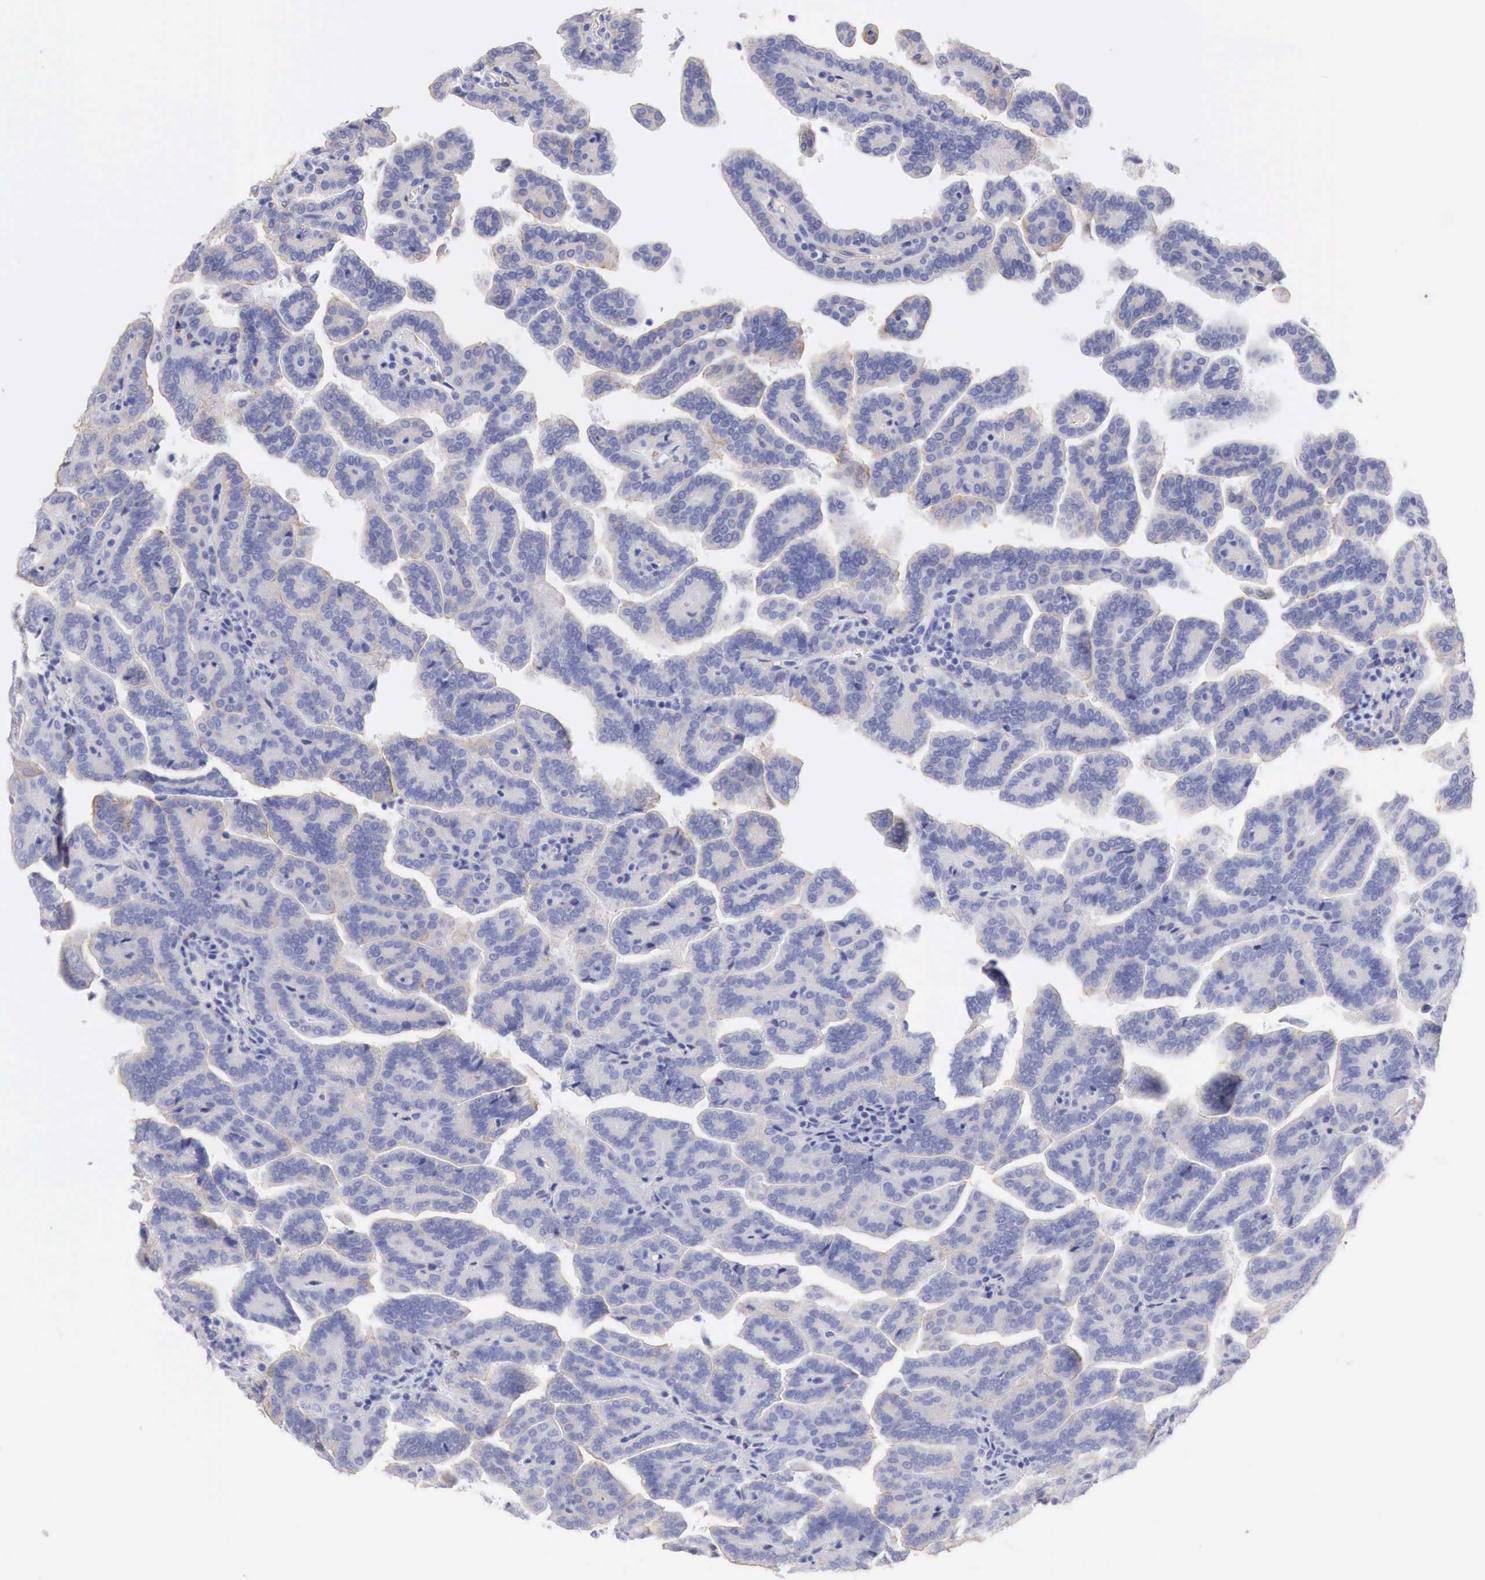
{"staining": {"intensity": "negative", "quantity": "none", "location": "none"}, "tissue": "renal cancer", "cell_type": "Tumor cells", "image_type": "cancer", "snomed": [{"axis": "morphology", "description": "Adenocarcinoma, NOS"}, {"axis": "topography", "description": "Kidney"}], "caption": "An IHC histopathology image of adenocarcinoma (renal) is shown. There is no staining in tumor cells of adenocarcinoma (renal).", "gene": "TPM1", "patient": {"sex": "male", "age": 61}}